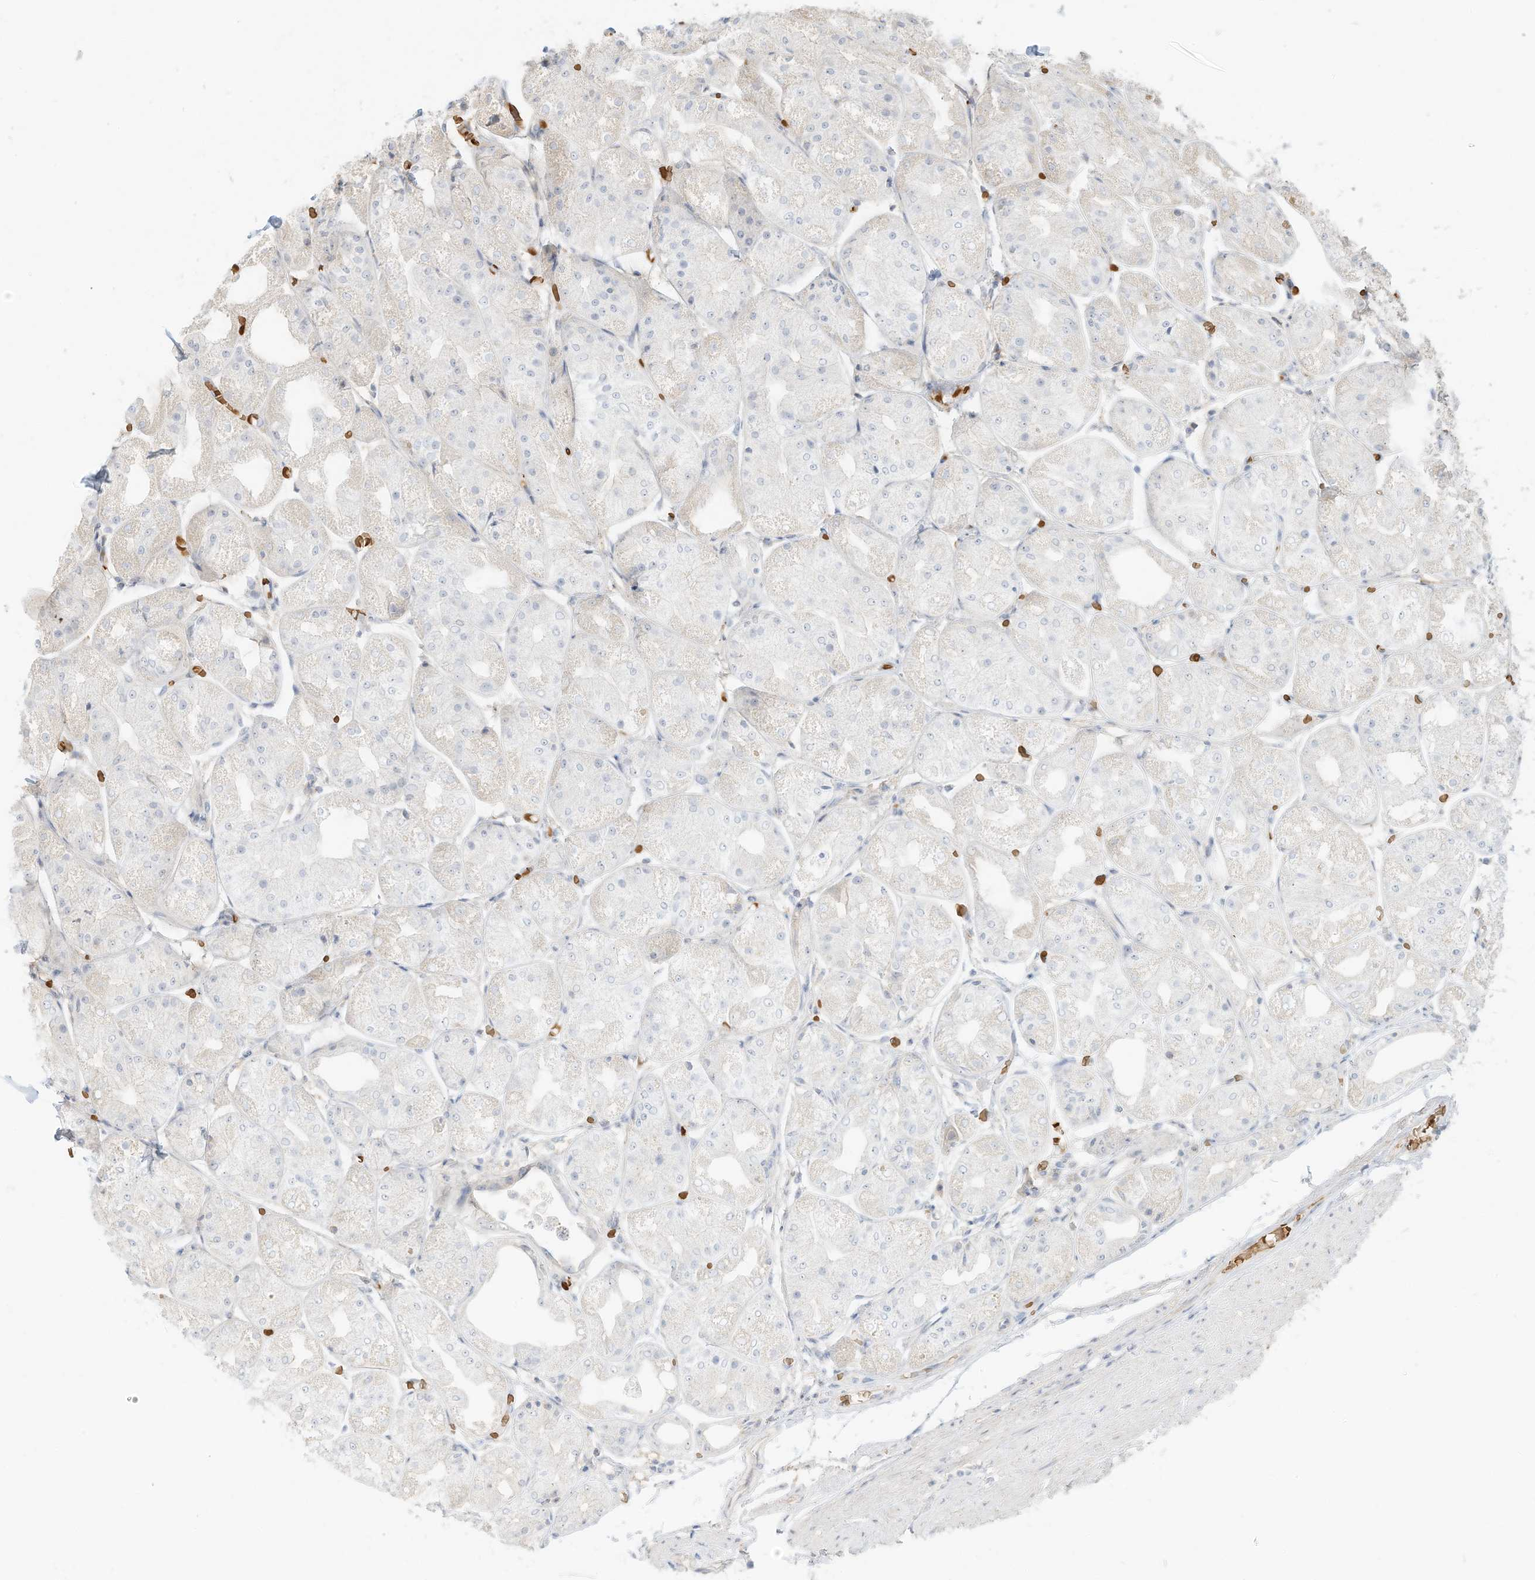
{"staining": {"intensity": "negative", "quantity": "none", "location": "none"}, "tissue": "stomach", "cell_type": "Glandular cells", "image_type": "normal", "snomed": [{"axis": "morphology", "description": "Normal tissue, NOS"}, {"axis": "topography", "description": "Stomach, upper"}], "caption": "This image is of normal stomach stained with immunohistochemistry to label a protein in brown with the nuclei are counter-stained blue. There is no positivity in glandular cells. (DAB (3,3'-diaminobenzidine) immunohistochemistry, high magnification).", "gene": "OFD1", "patient": {"sex": "male", "age": 72}}